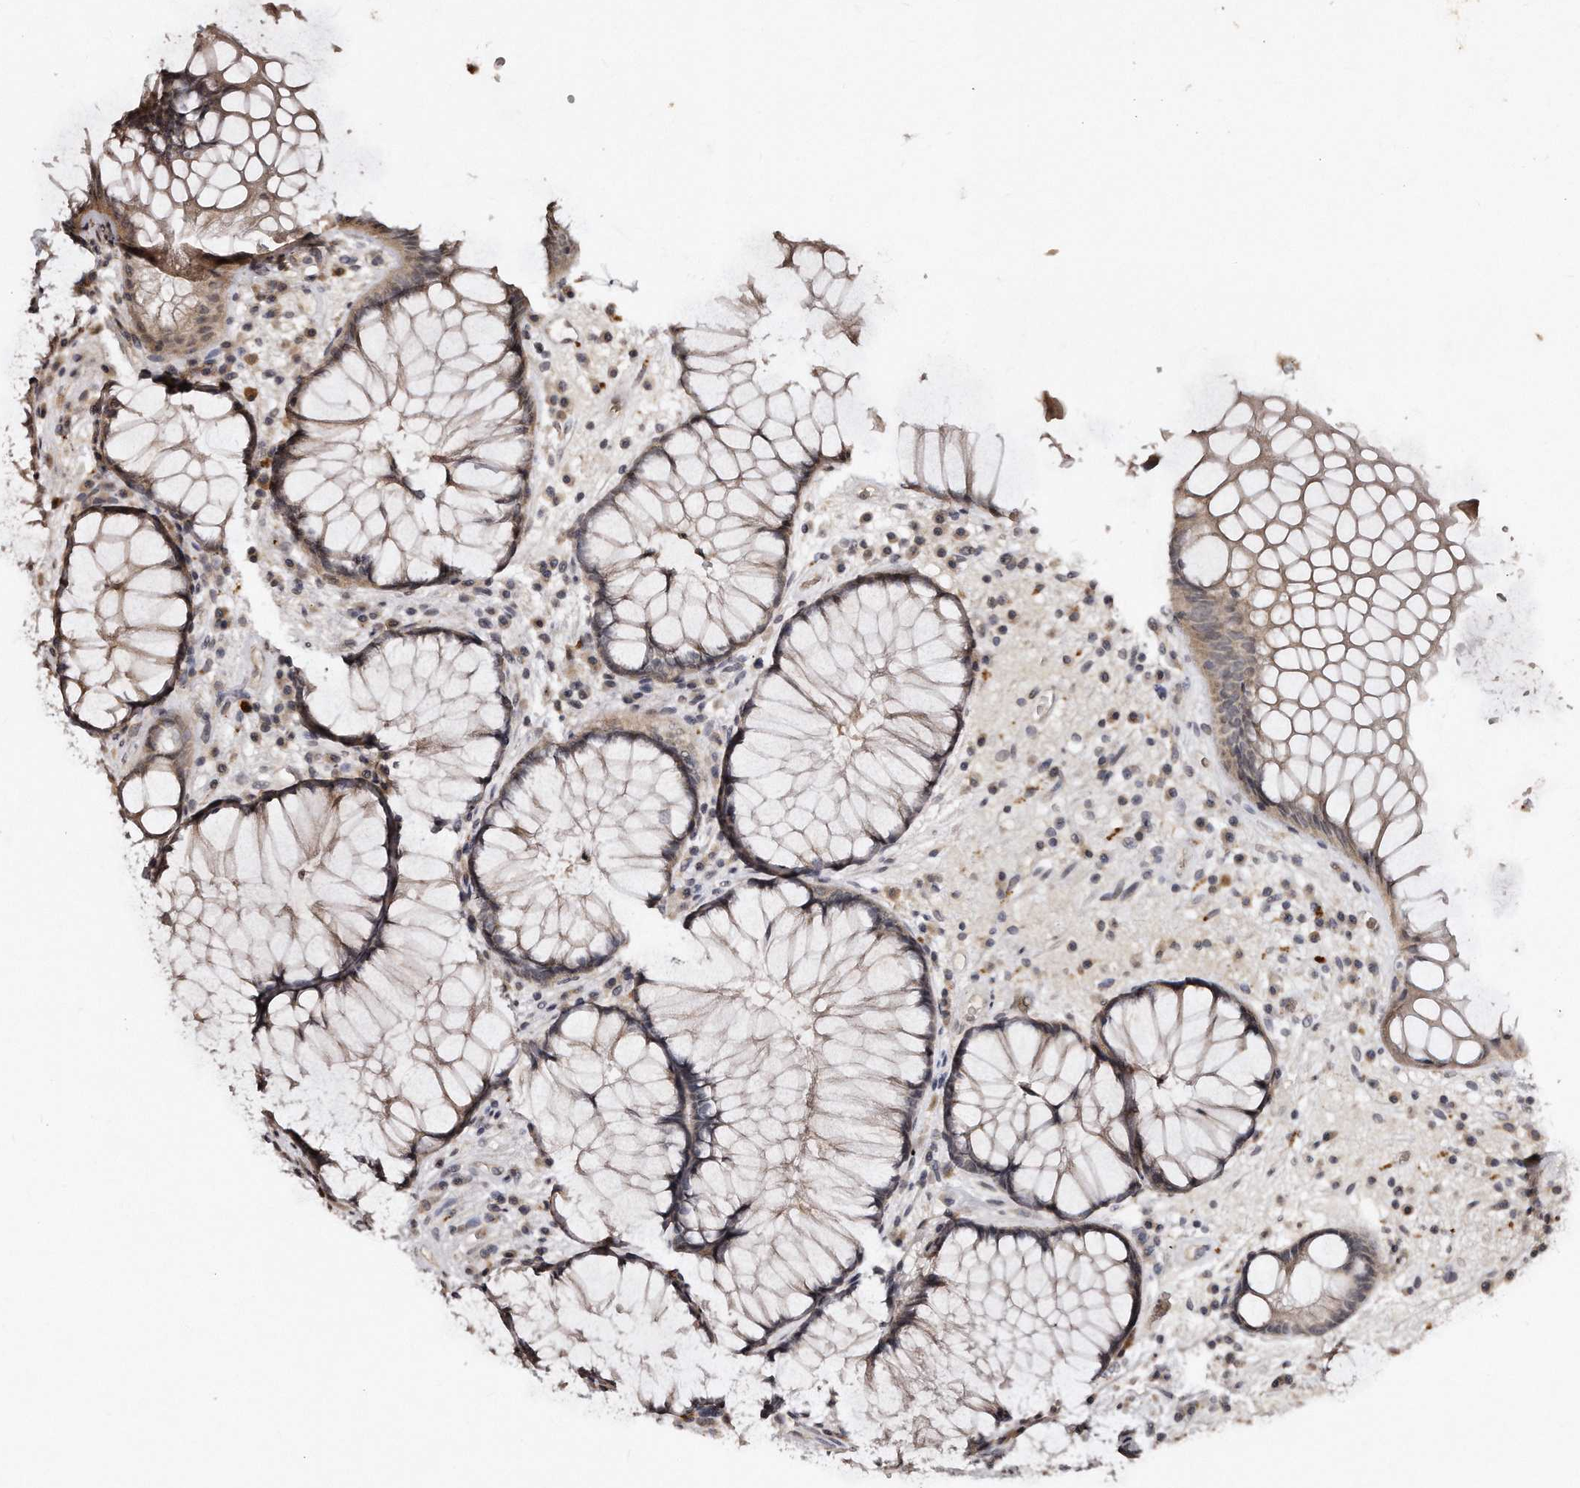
{"staining": {"intensity": "weak", "quantity": ">75%", "location": "cytoplasmic/membranous"}, "tissue": "rectum", "cell_type": "Glandular cells", "image_type": "normal", "snomed": [{"axis": "morphology", "description": "Normal tissue, NOS"}, {"axis": "topography", "description": "Rectum"}], "caption": "This photomicrograph reveals IHC staining of normal rectum, with low weak cytoplasmic/membranous positivity in approximately >75% of glandular cells.", "gene": "TSHR", "patient": {"sex": "male", "age": 51}}